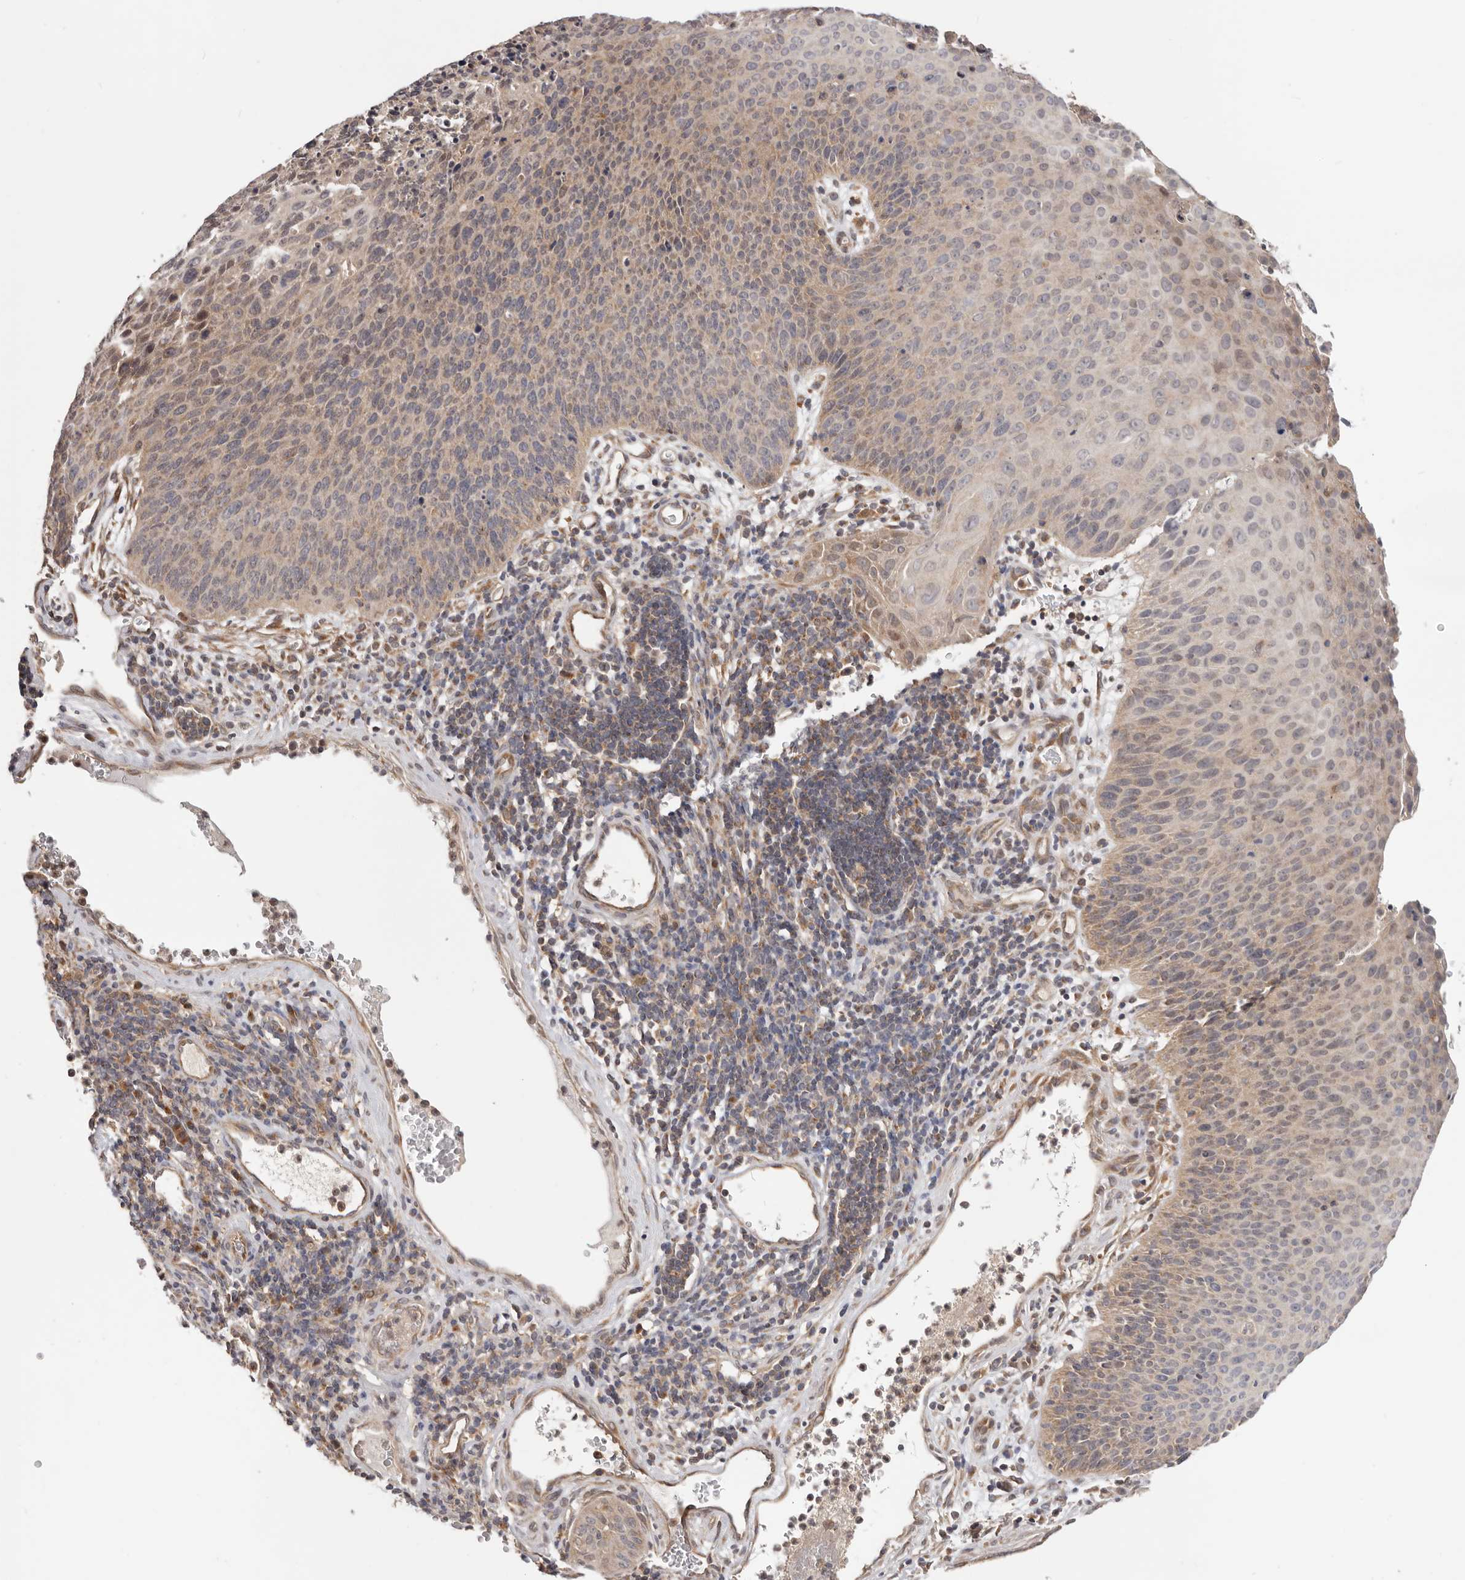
{"staining": {"intensity": "weak", "quantity": "25%-75%", "location": "cytoplasmic/membranous"}, "tissue": "cervical cancer", "cell_type": "Tumor cells", "image_type": "cancer", "snomed": [{"axis": "morphology", "description": "Squamous cell carcinoma, NOS"}, {"axis": "topography", "description": "Cervix"}], "caption": "DAB (3,3'-diaminobenzidine) immunohistochemical staining of cervical cancer (squamous cell carcinoma) reveals weak cytoplasmic/membranous protein positivity in about 25%-75% of tumor cells.", "gene": "LRP6", "patient": {"sex": "female", "age": 55}}